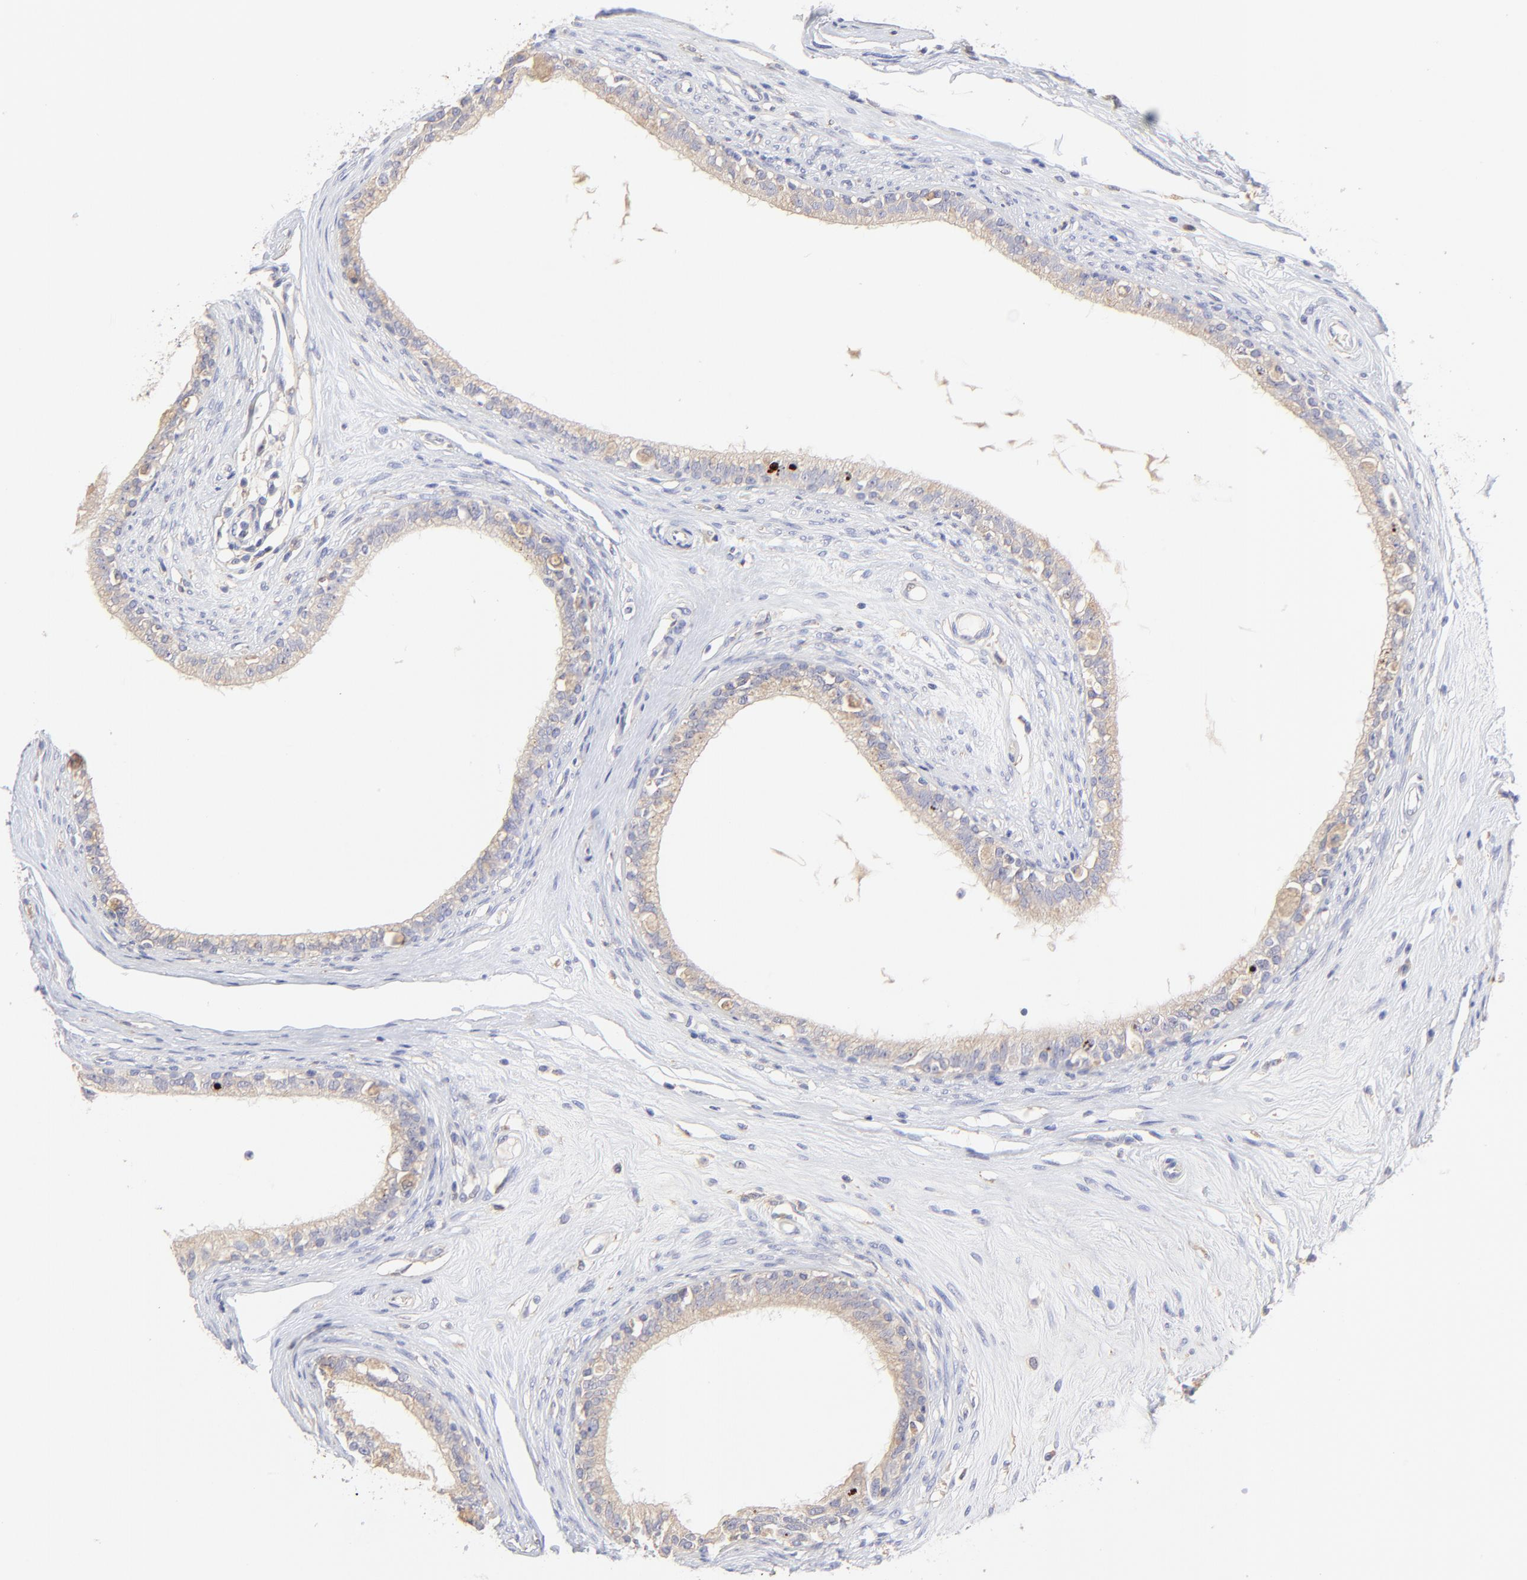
{"staining": {"intensity": "weak", "quantity": ">75%", "location": "cytoplasmic/membranous"}, "tissue": "epididymis", "cell_type": "Glandular cells", "image_type": "normal", "snomed": [{"axis": "morphology", "description": "Normal tissue, NOS"}, {"axis": "morphology", "description": "Inflammation, NOS"}, {"axis": "topography", "description": "Epididymis"}], "caption": "Glandular cells reveal low levels of weak cytoplasmic/membranous staining in about >75% of cells in benign human epididymis.", "gene": "LHFPL1", "patient": {"sex": "male", "age": 84}}